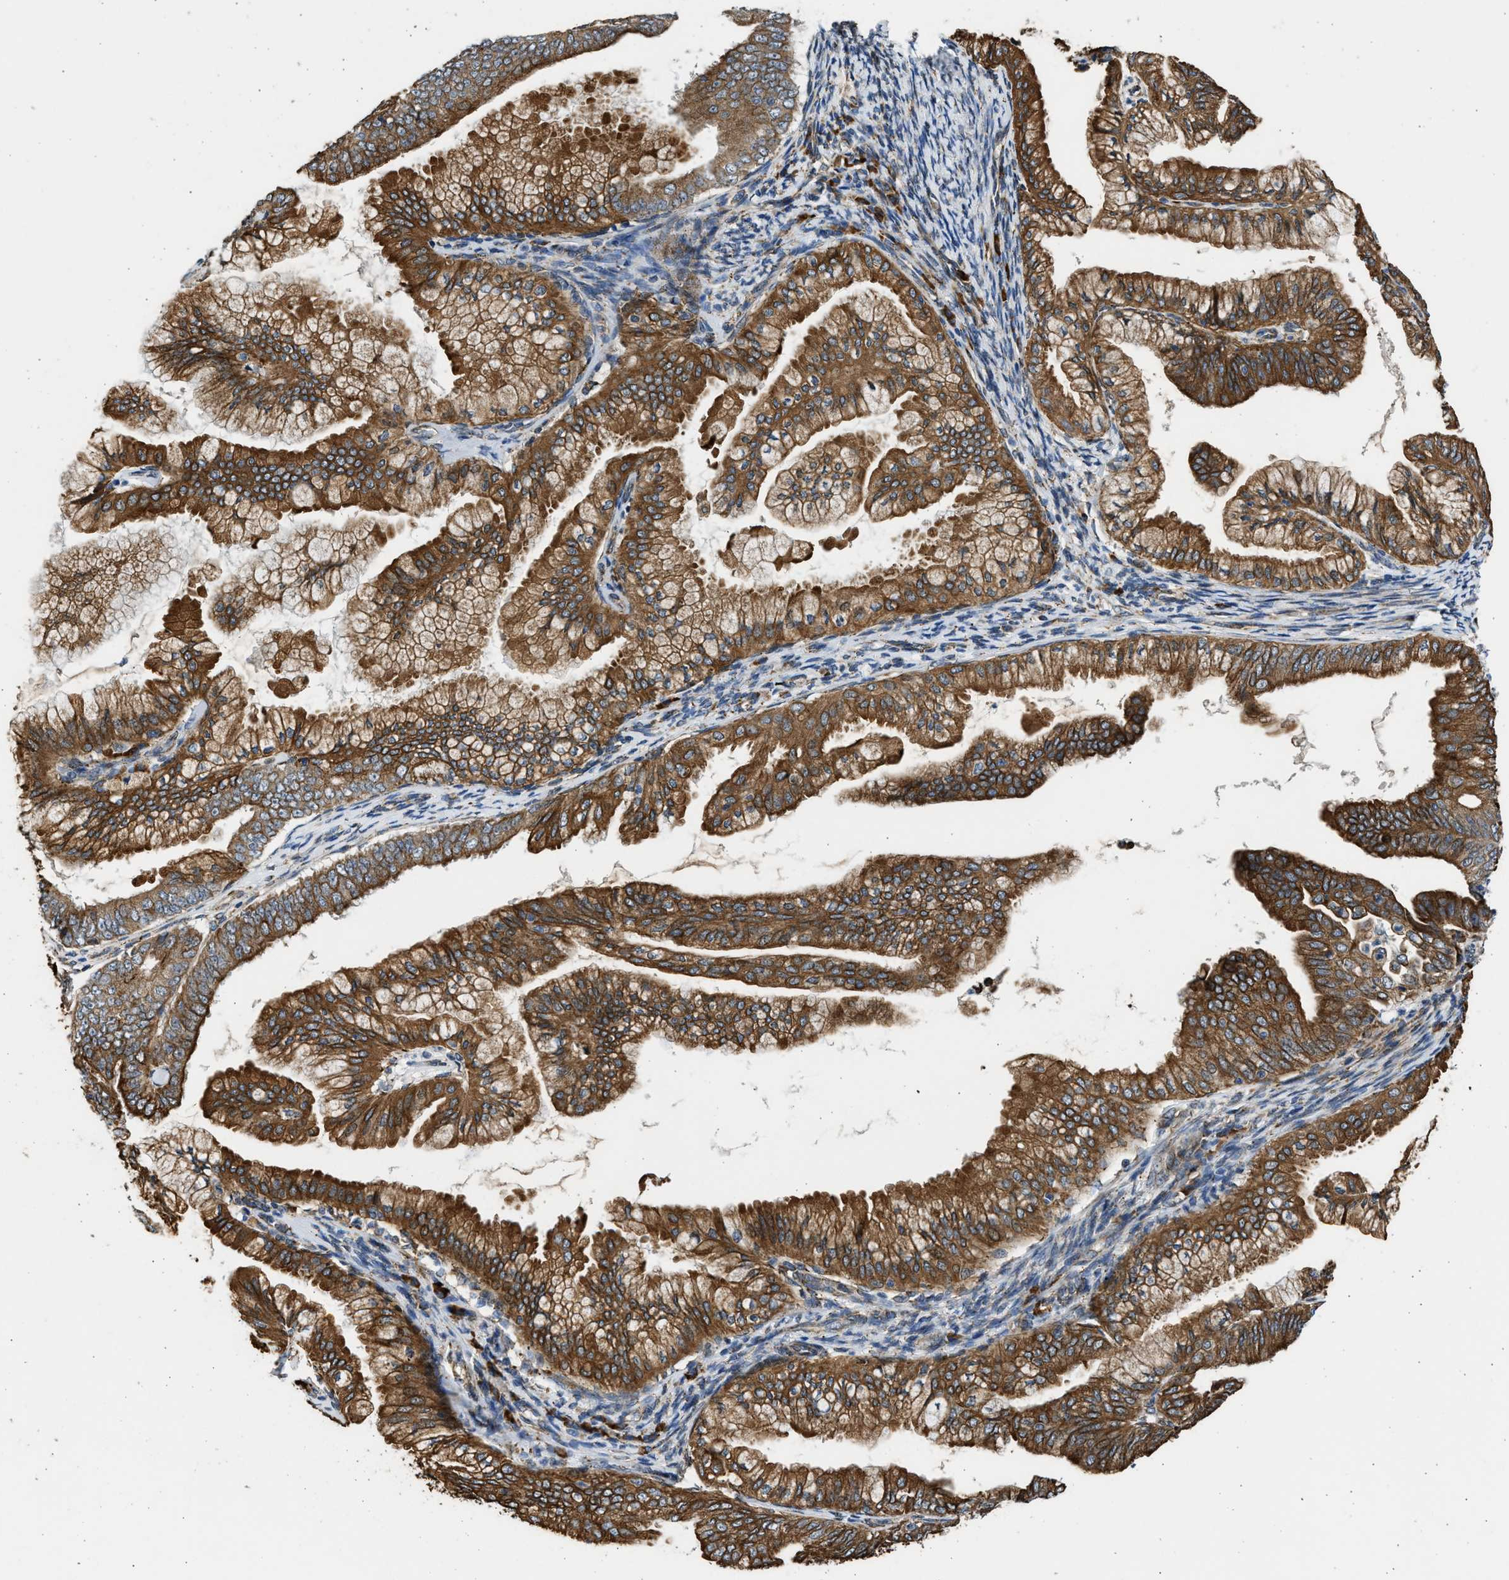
{"staining": {"intensity": "strong", "quantity": ">75%", "location": "cytoplasmic/membranous"}, "tissue": "endometrial cancer", "cell_type": "Tumor cells", "image_type": "cancer", "snomed": [{"axis": "morphology", "description": "Adenocarcinoma, NOS"}, {"axis": "topography", "description": "Endometrium"}], "caption": "About >75% of tumor cells in endometrial cancer (adenocarcinoma) reveal strong cytoplasmic/membranous protein staining as visualized by brown immunohistochemical staining.", "gene": "PLD2", "patient": {"sex": "female", "age": 63}}